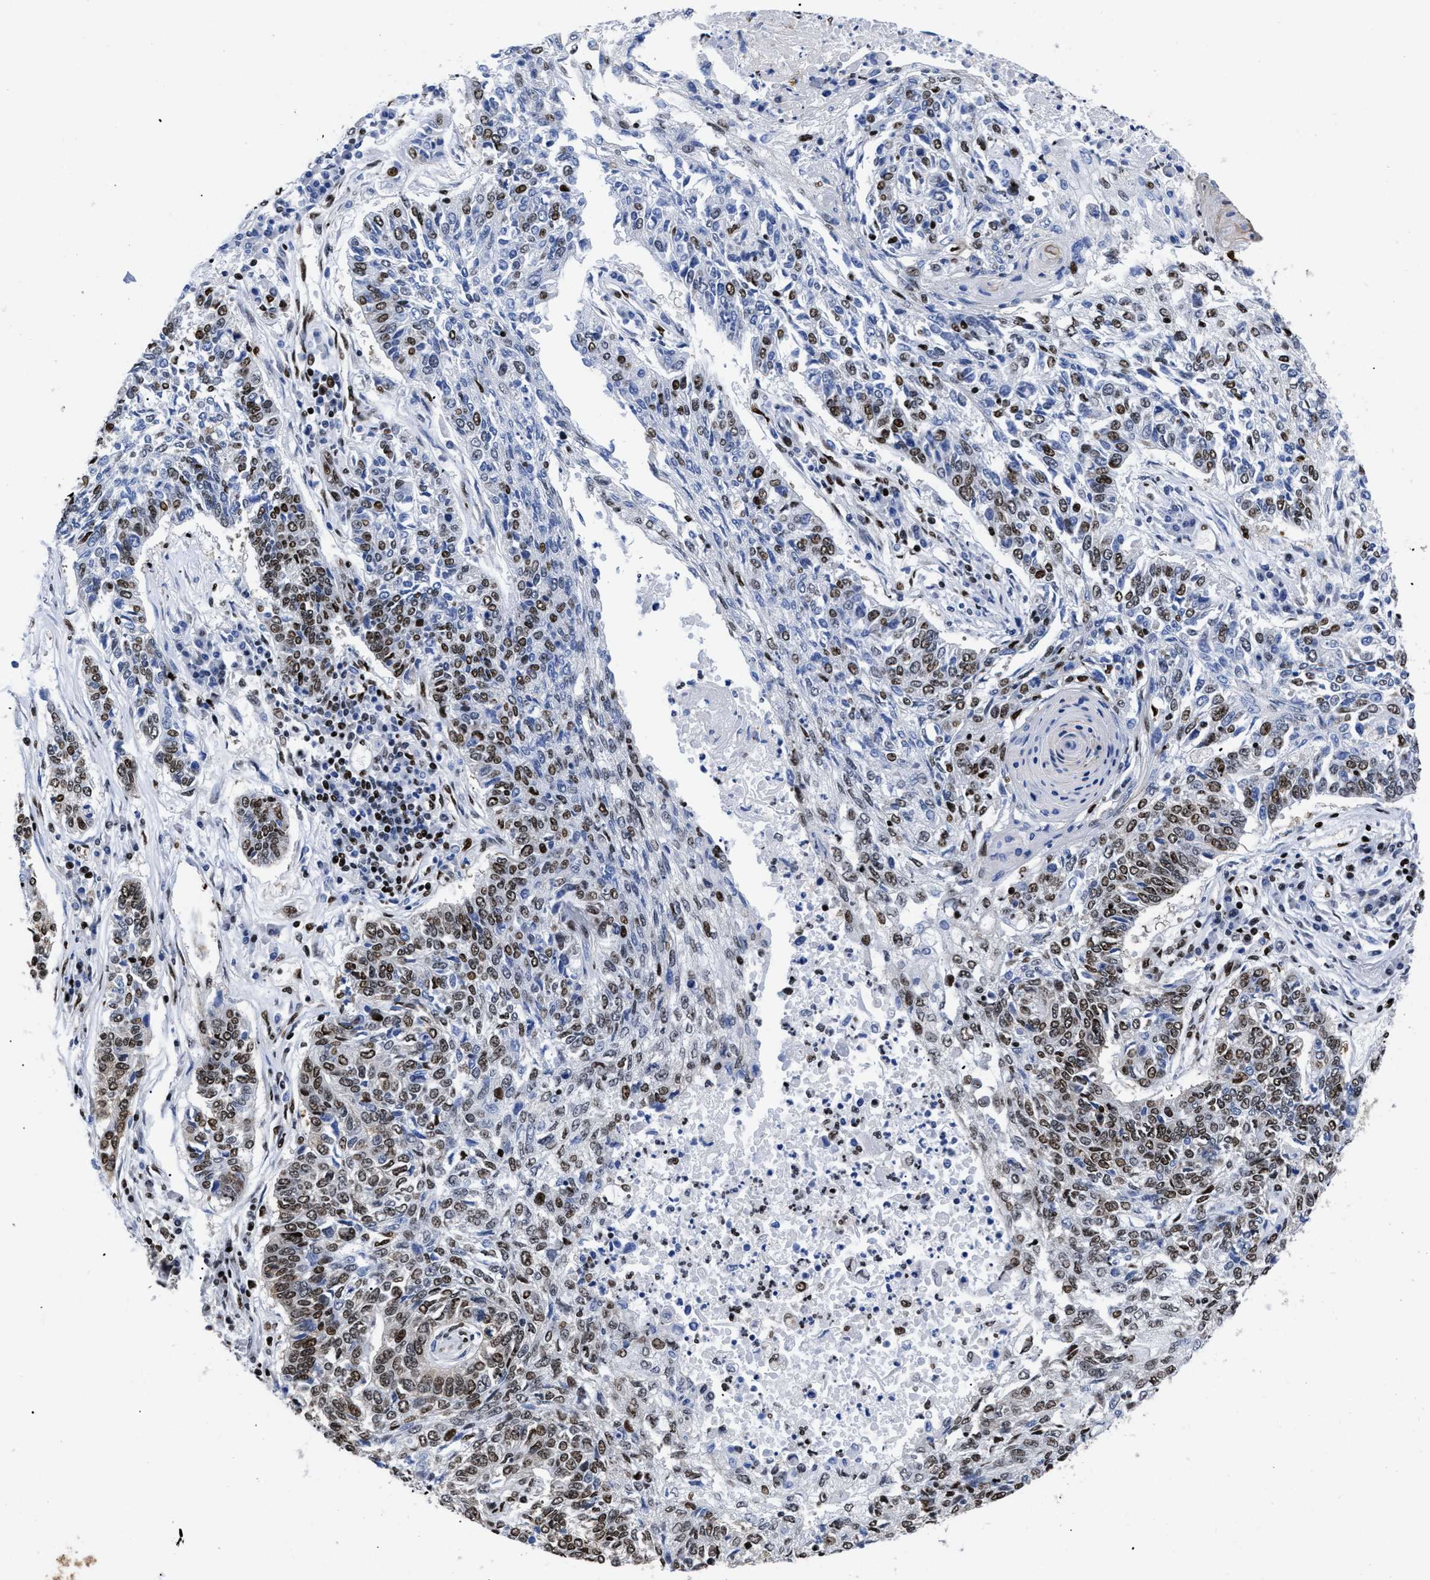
{"staining": {"intensity": "moderate", "quantity": "25%-75%", "location": "nuclear"}, "tissue": "lung cancer", "cell_type": "Tumor cells", "image_type": "cancer", "snomed": [{"axis": "morphology", "description": "Normal tissue, NOS"}, {"axis": "morphology", "description": "Squamous cell carcinoma, NOS"}, {"axis": "topography", "description": "Cartilage tissue"}, {"axis": "topography", "description": "Bronchus"}, {"axis": "topography", "description": "Lung"}], "caption": "High-power microscopy captured an immunohistochemistry (IHC) histopathology image of lung squamous cell carcinoma, revealing moderate nuclear staining in about 25%-75% of tumor cells.", "gene": "CALHM3", "patient": {"sex": "female", "age": 49}}